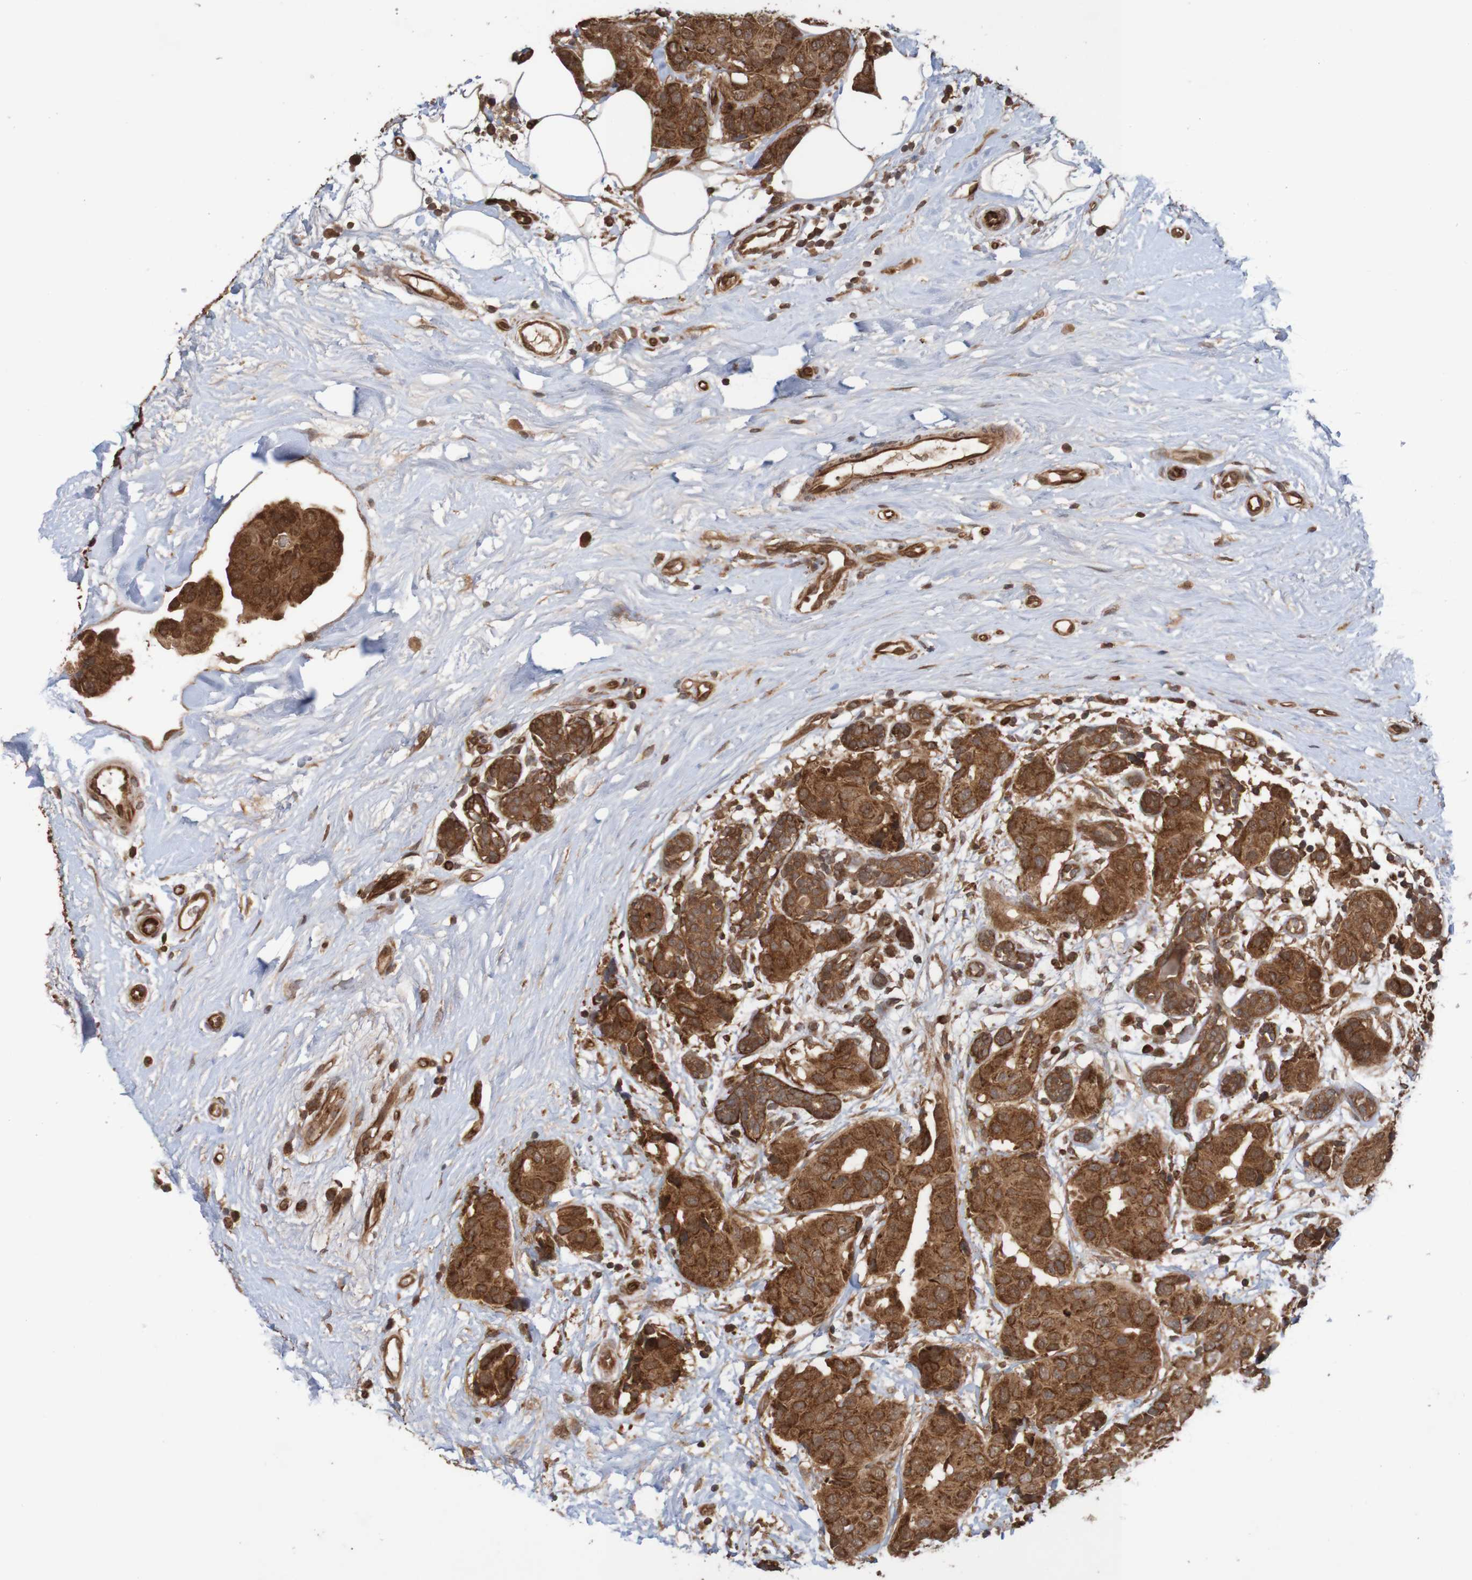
{"staining": {"intensity": "strong", "quantity": ">75%", "location": "cytoplasmic/membranous"}, "tissue": "breast cancer", "cell_type": "Tumor cells", "image_type": "cancer", "snomed": [{"axis": "morphology", "description": "Normal tissue, NOS"}, {"axis": "morphology", "description": "Duct carcinoma"}, {"axis": "topography", "description": "Breast"}], "caption": "A micrograph of human intraductal carcinoma (breast) stained for a protein displays strong cytoplasmic/membranous brown staining in tumor cells.", "gene": "MRPL52", "patient": {"sex": "female", "age": 39}}